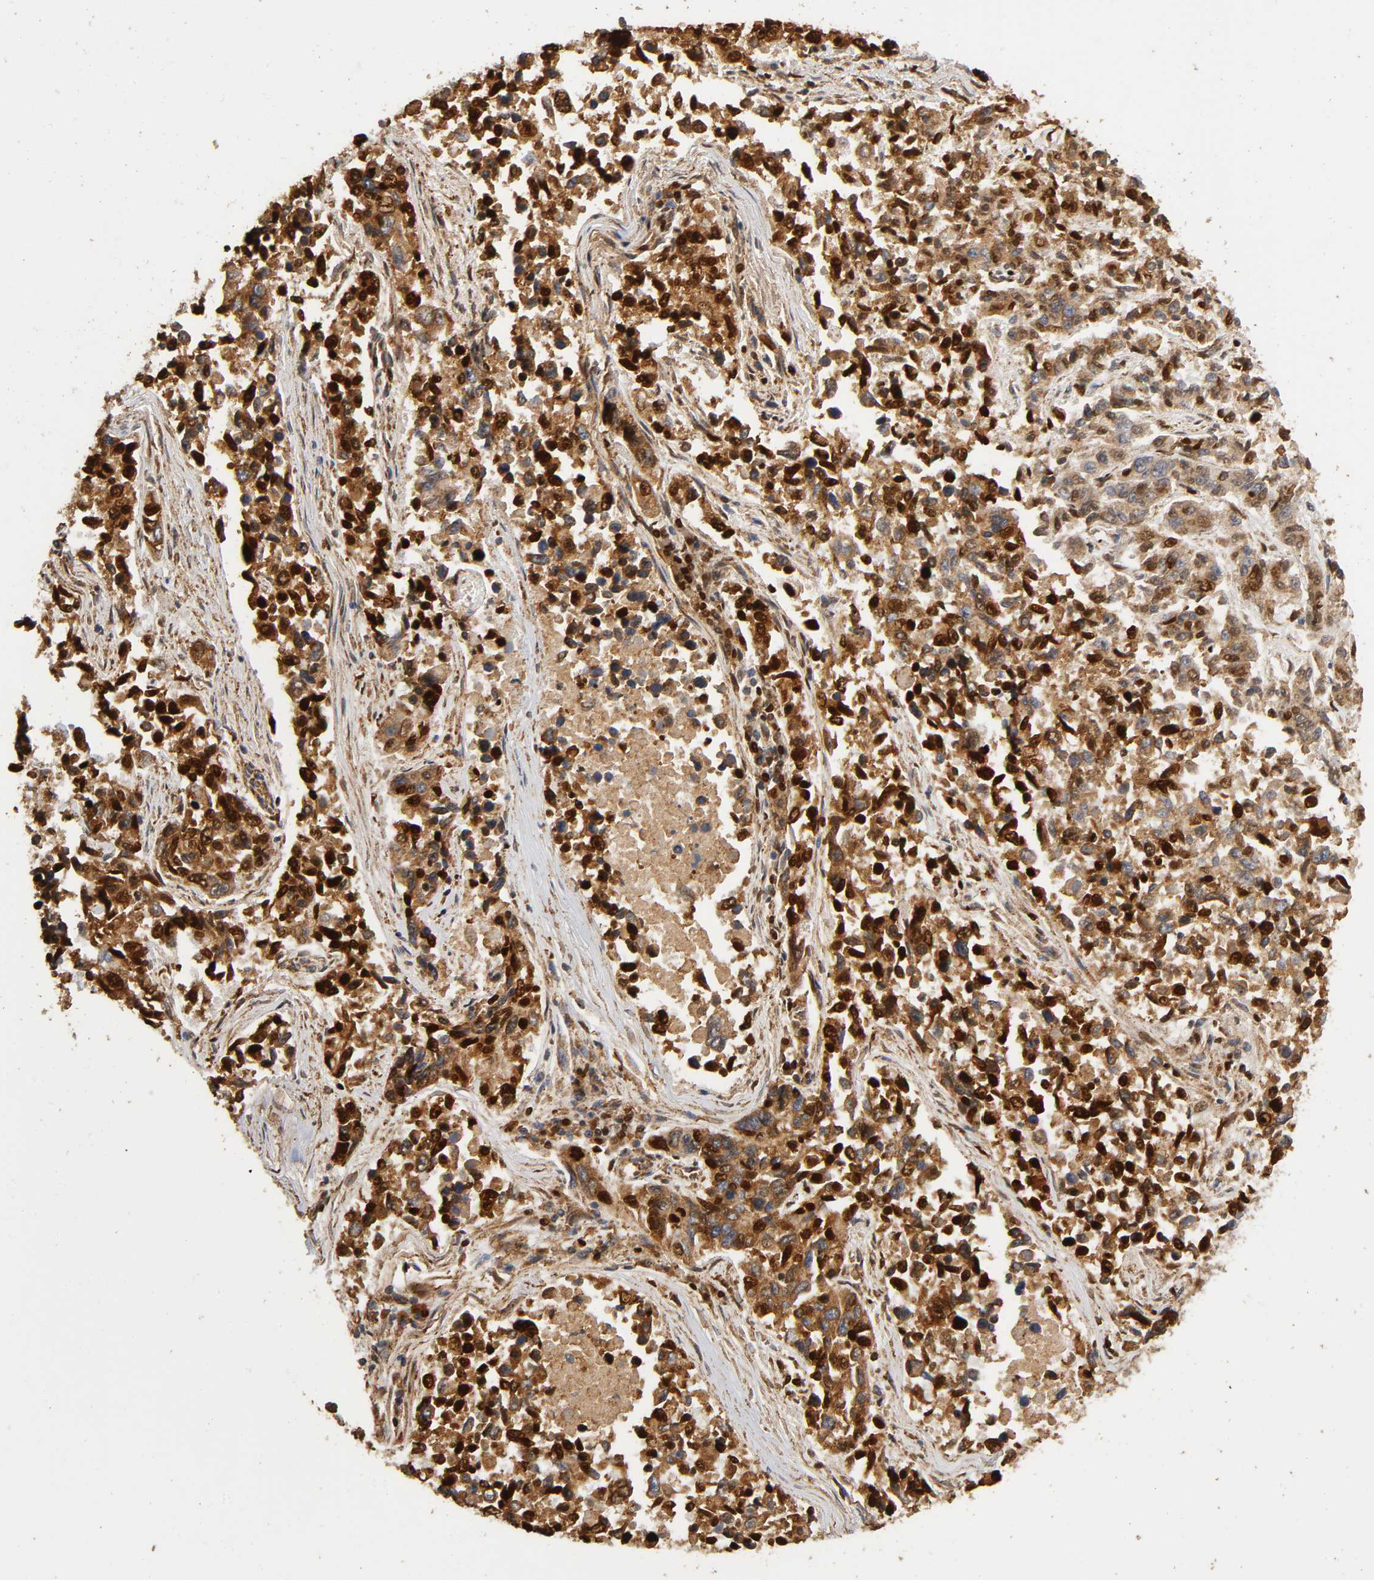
{"staining": {"intensity": "strong", "quantity": ">75%", "location": "cytoplasmic/membranous,nuclear"}, "tissue": "lung cancer", "cell_type": "Tumor cells", "image_type": "cancer", "snomed": [{"axis": "morphology", "description": "Adenocarcinoma, NOS"}, {"axis": "topography", "description": "Lung"}], "caption": "Lung cancer (adenocarcinoma) was stained to show a protein in brown. There is high levels of strong cytoplasmic/membranous and nuclear staining in about >75% of tumor cells. (IHC, brightfield microscopy, high magnification).", "gene": "RNF122", "patient": {"sex": "male", "age": 84}}